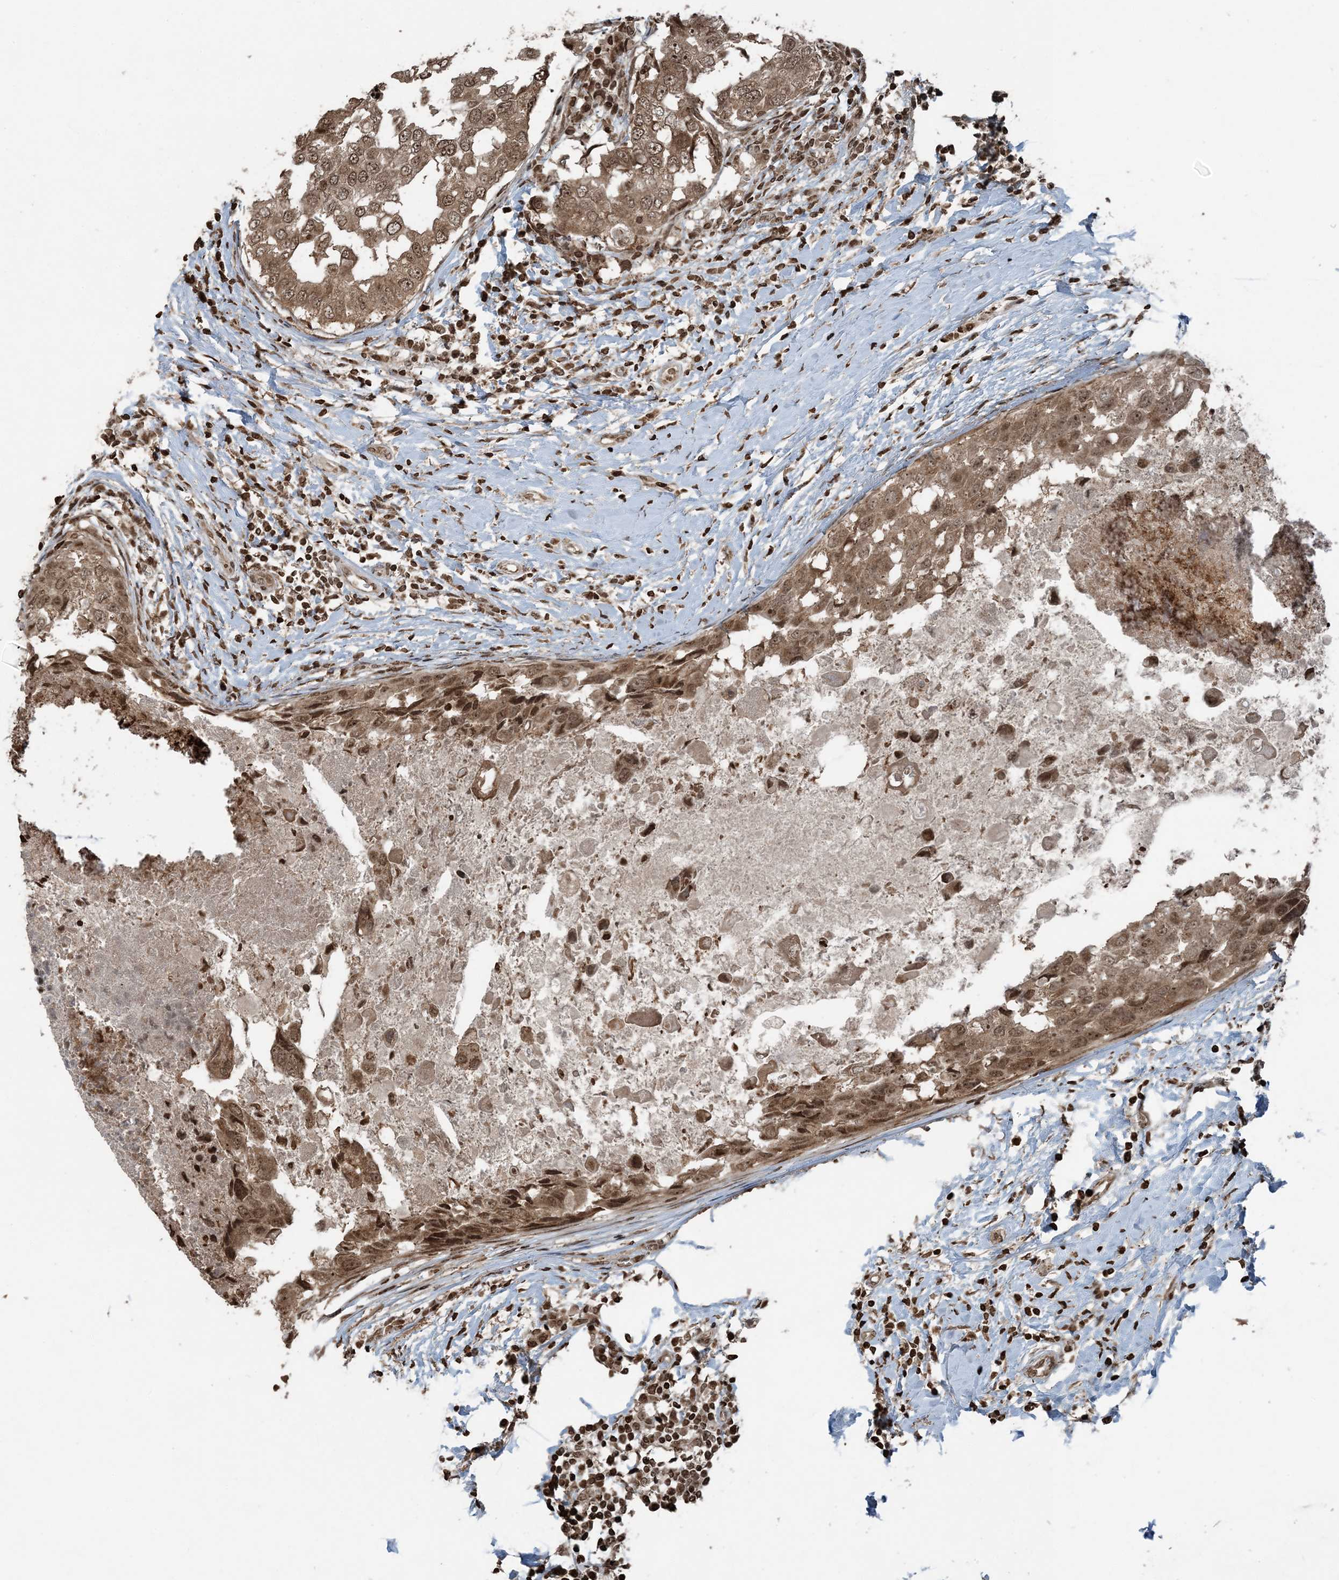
{"staining": {"intensity": "moderate", "quantity": ">75%", "location": "cytoplasmic/membranous,nuclear"}, "tissue": "breast cancer", "cell_type": "Tumor cells", "image_type": "cancer", "snomed": [{"axis": "morphology", "description": "Duct carcinoma"}, {"axis": "topography", "description": "Breast"}], "caption": "A medium amount of moderate cytoplasmic/membranous and nuclear positivity is identified in approximately >75% of tumor cells in invasive ductal carcinoma (breast) tissue.", "gene": "ZFAND2B", "patient": {"sex": "female", "age": 27}}